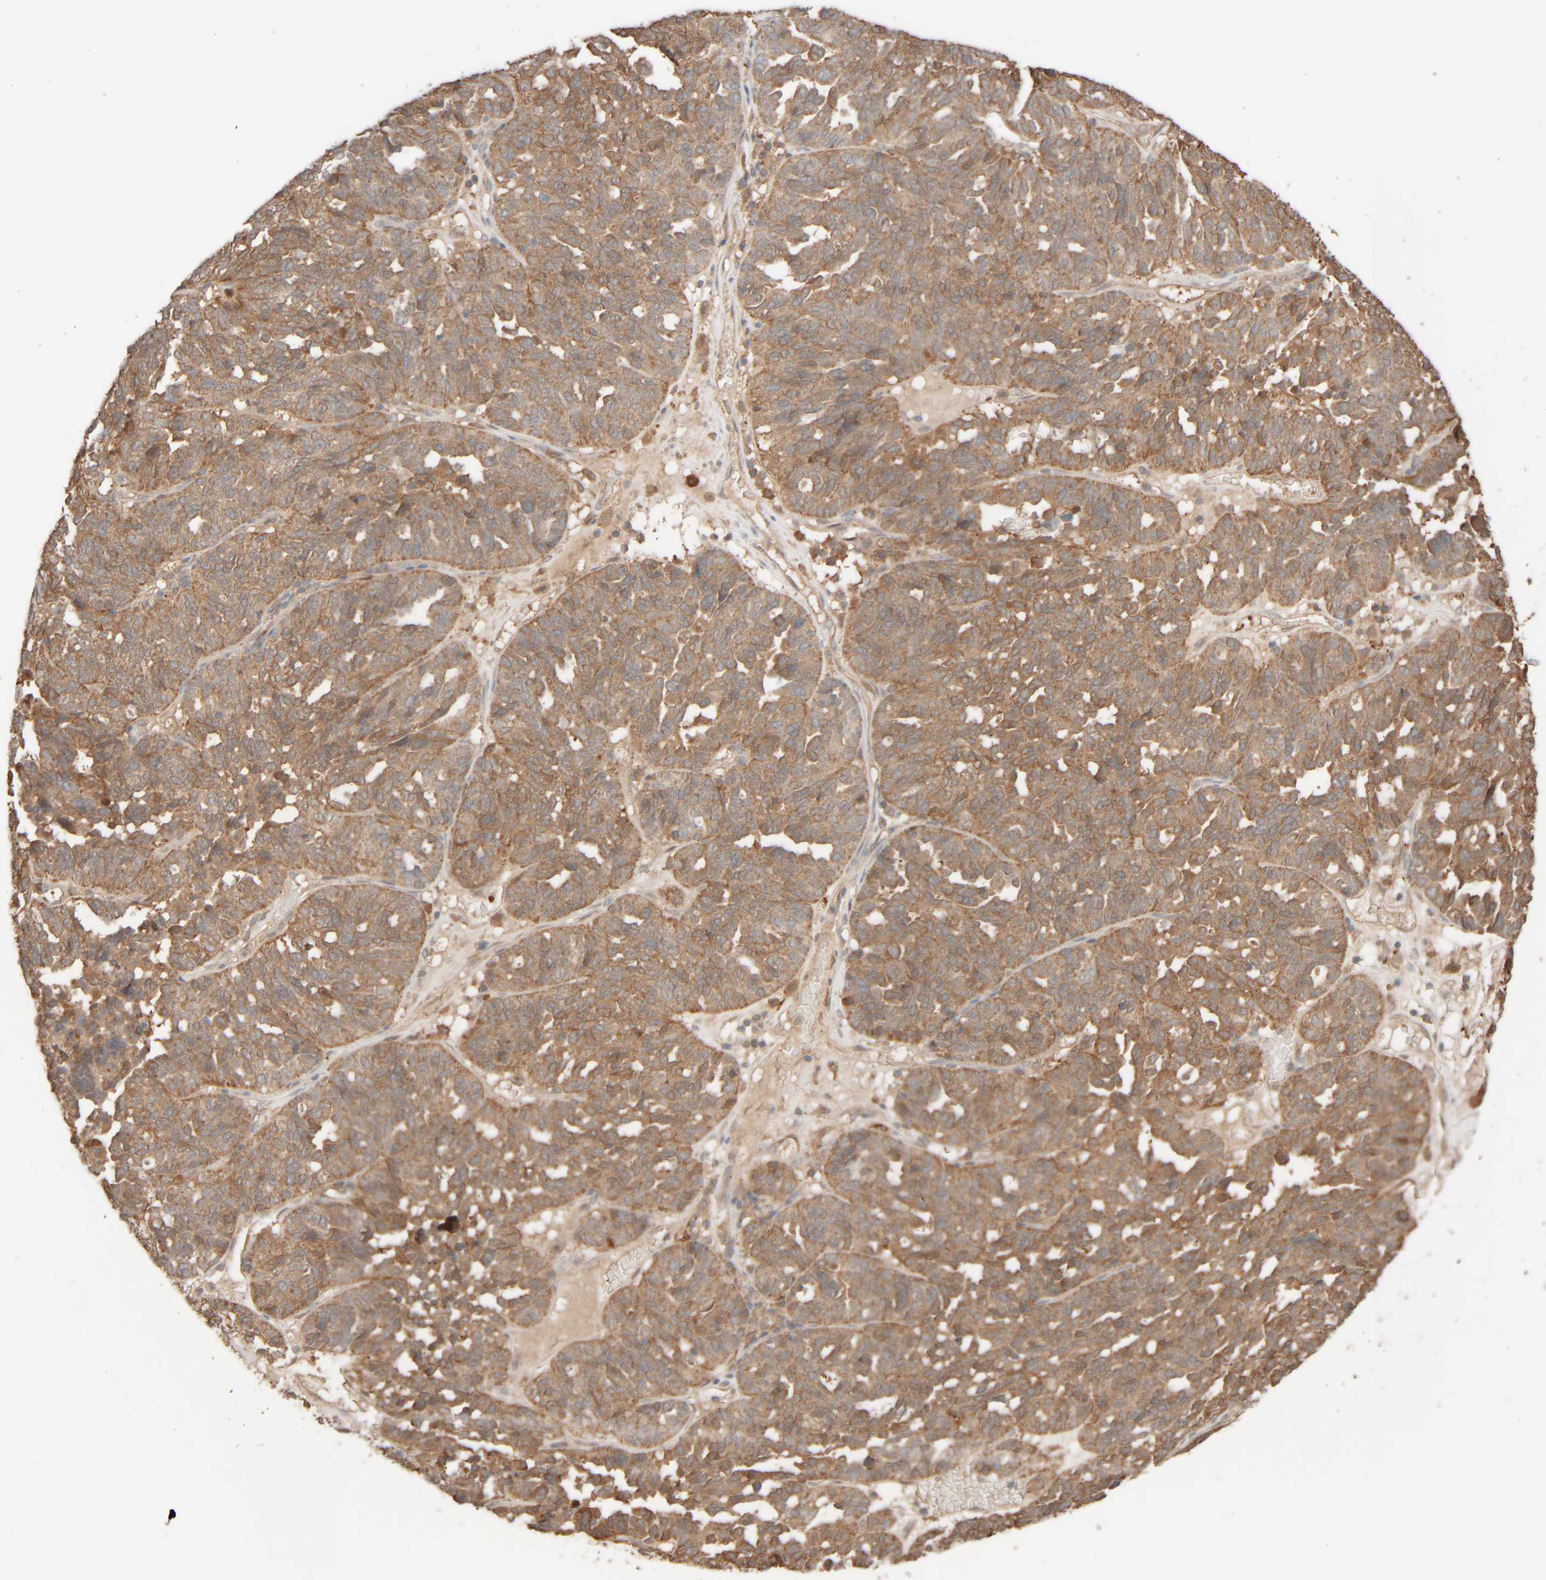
{"staining": {"intensity": "moderate", "quantity": ">75%", "location": "cytoplasmic/membranous"}, "tissue": "ovarian cancer", "cell_type": "Tumor cells", "image_type": "cancer", "snomed": [{"axis": "morphology", "description": "Cystadenocarcinoma, serous, NOS"}, {"axis": "topography", "description": "Ovary"}], "caption": "Protein expression analysis of serous cystadenocarcinoma (ovarian) exhibits moderate cytoplasmic/membranous expression in approximately >75% of tumor cells. (brown staining indicates protein expression, while blue staining denotes nuclei).", "gene": "TMEM192", "patient": {"sex": "female", "age": 59}}